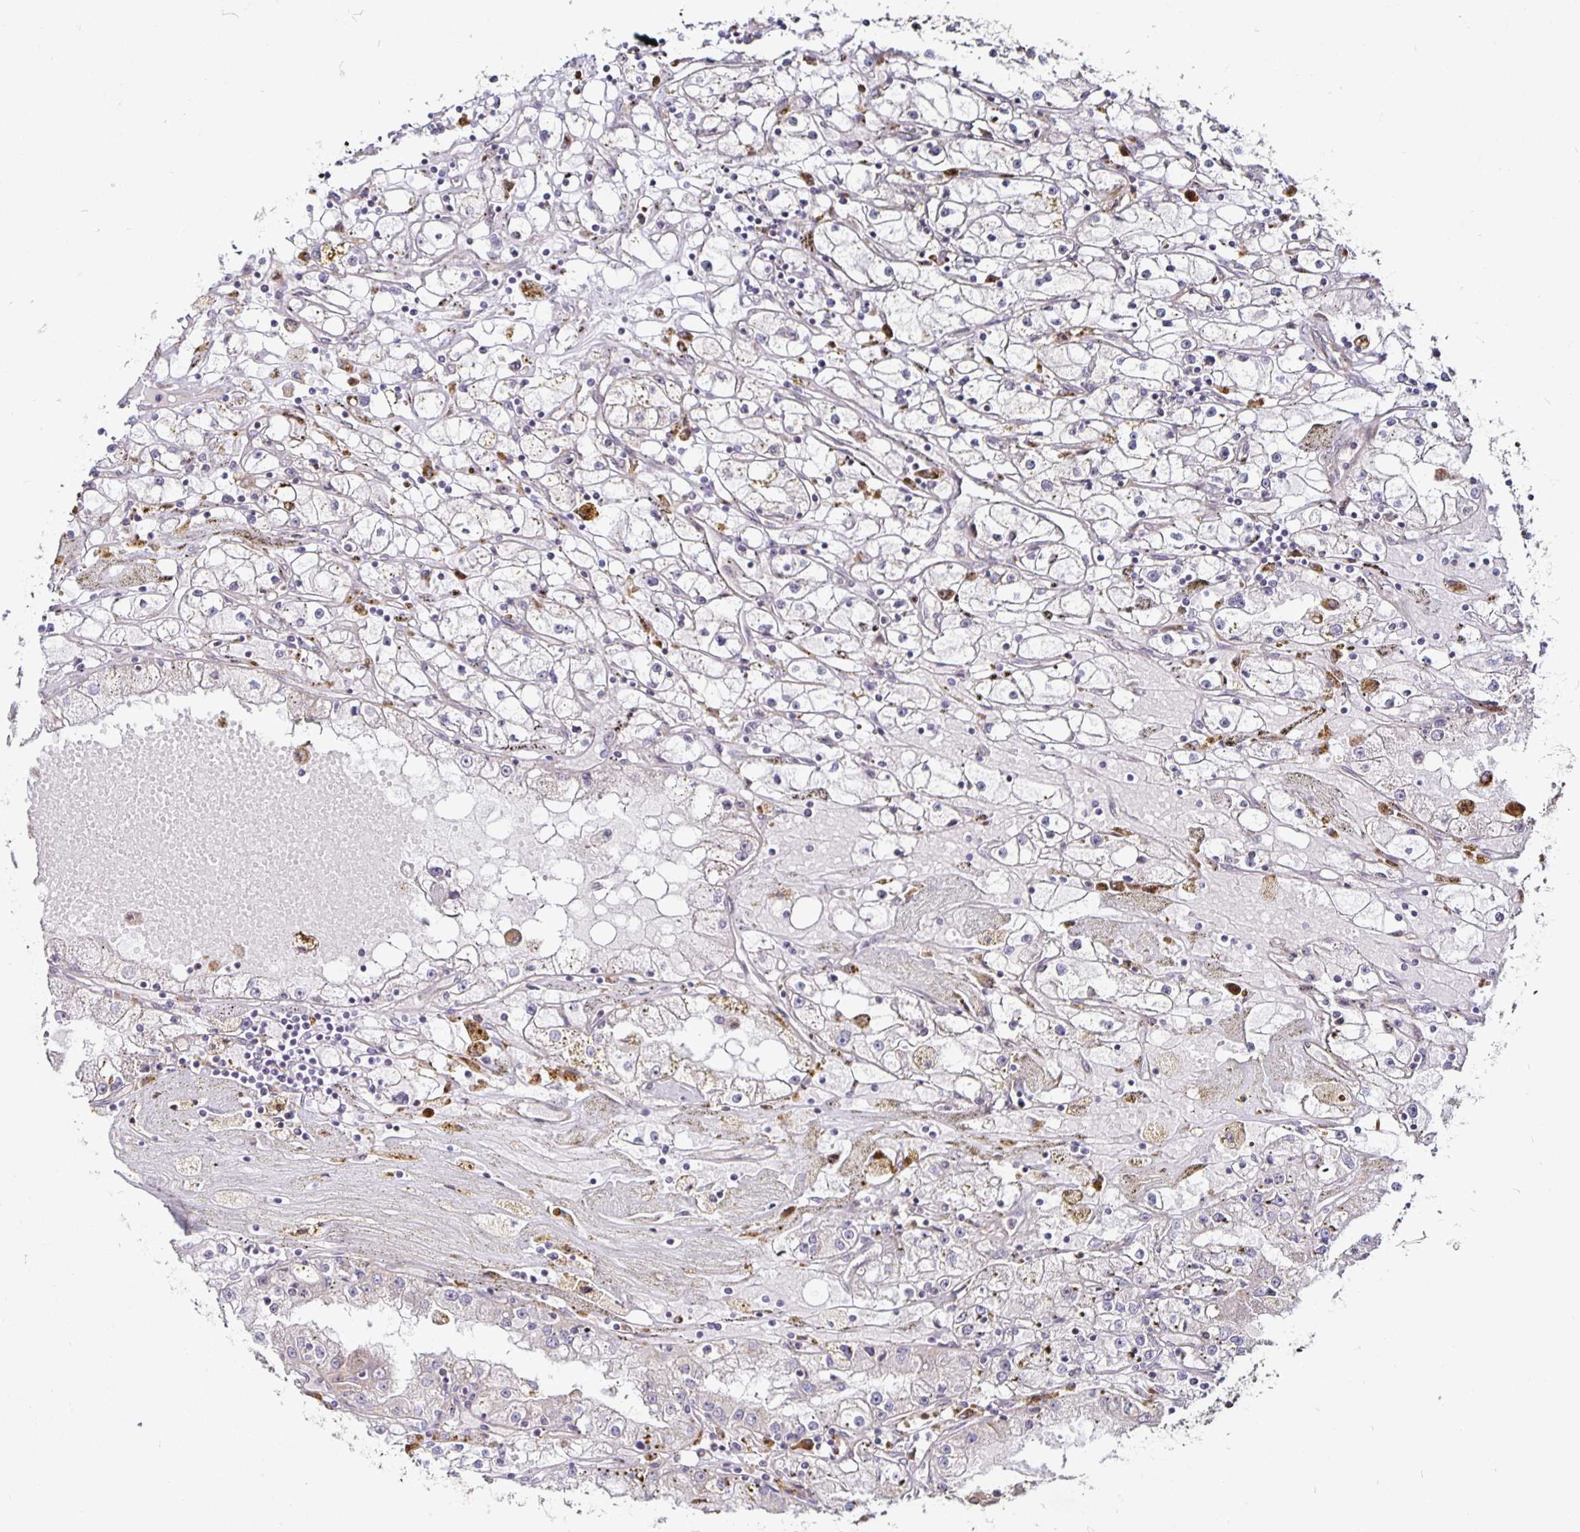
{"staining": {"intensity": "negative", "quantity": "none", "location": "none"}, "tissue": "renal cancer", "cell_type": "Tumor cells", "image_type": "cancer", "snomed": [{"axis": "morphology", "description": "Adenocarcinoma, NOS"}, {"axis": "topography", "description": "Kidney"}], "caption": "Immunohistochemistry (IHC) image of neoplastic tissue: renal adenocarcinoma stained with DAB (3,3'-diaminobenzidine) reveals no significant protein staining in tumor cells.", "gene": "CYP27A1", "patient": {"sex": "male", "age": 56}}